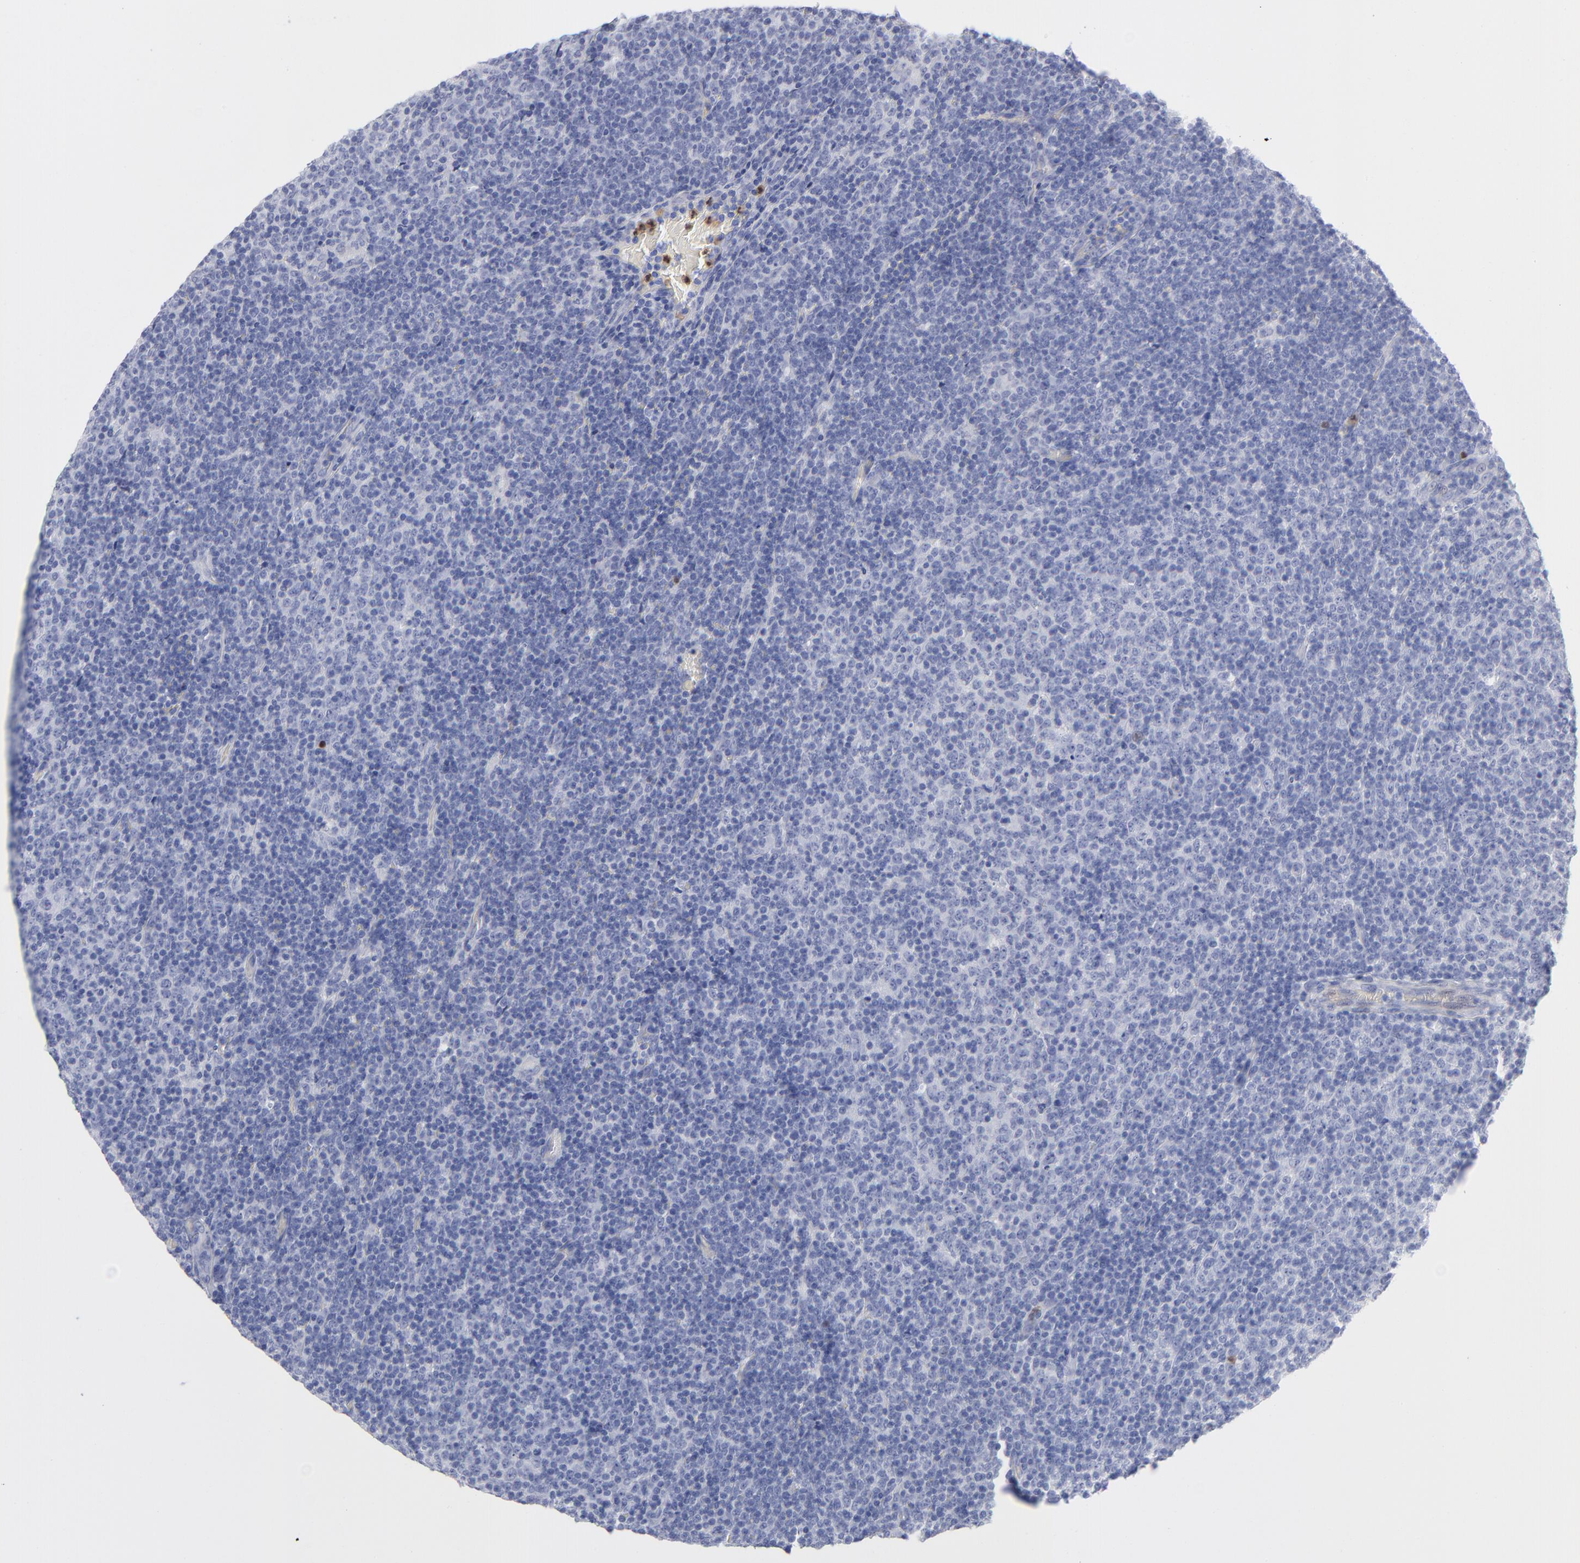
{"staining": {"intensity": "negative", "quantity": "none", "location": "none"}, "tissue": "lymphoma", "cell_type": "Tumor cells", "image_type": "cancer", "snomed": [{"axis": "morphology", "description": "Malignant lymphoma, non-Hodgkin's type, Low grade"}, {"axis": "topography", "description": "Lymph node"}], "caption": "Human malignant lymphoma, non-Hodgkin's type (low-grade) stained for a protein using immunohistochemistry (IHC) displays no staining in tumor cells.", "gene": "ARG1", "patient": {"sex": "male", "age": 70}}